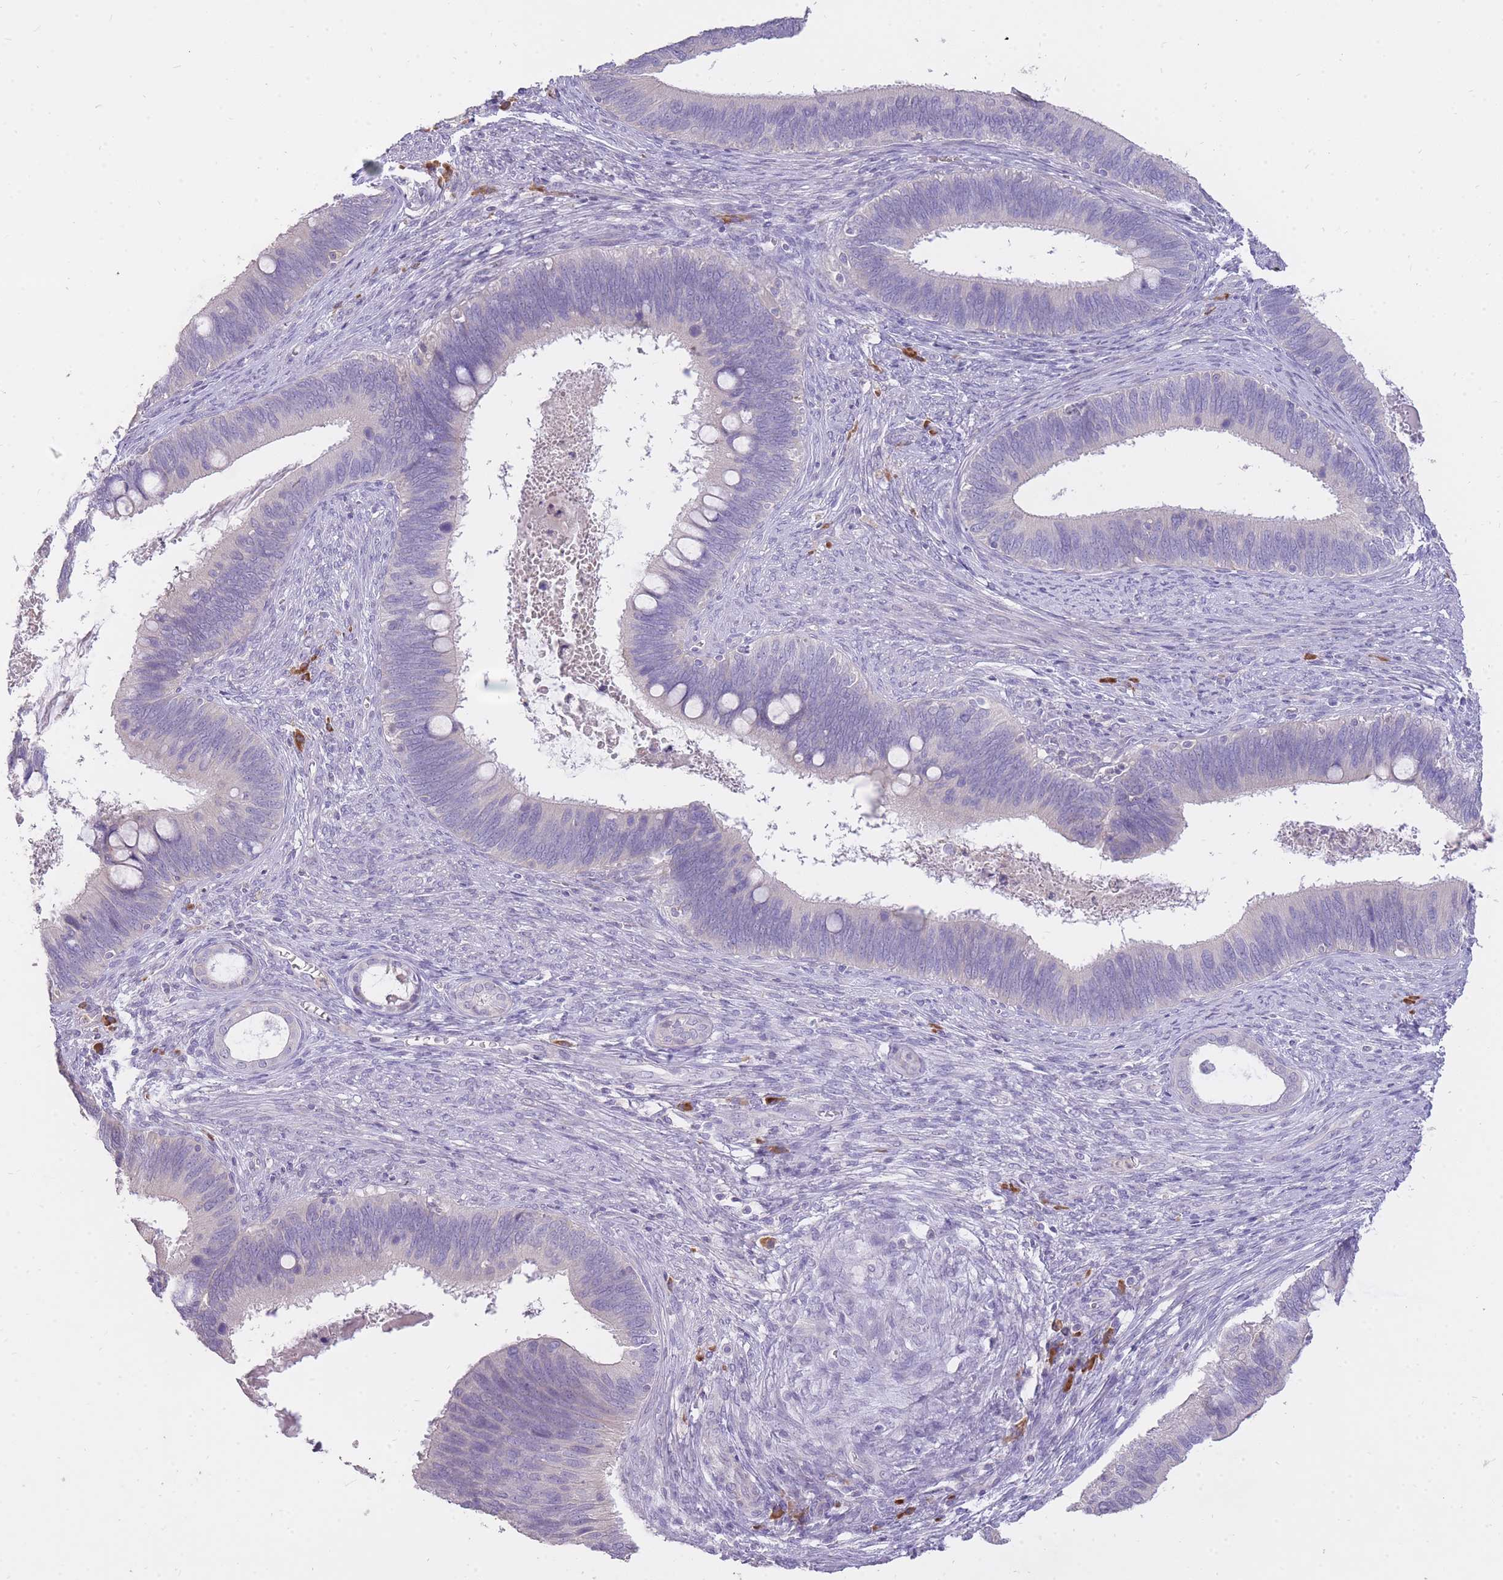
{"staining": {"intensity": "negative", "quantity": "none", "location": "none"}, "tissue": "cervical cancer", "cell_type": "Tumor cells", "image_type": "cancer", "snomed": [{"axis": "morphology", "description": "Adenocarcinoma, NOS"}, {"axis": "topography", "description": "Cervix"}], "caption": "This is a image of IHC staining of cervical cancer (adenocarcinoma), which shows no staining in tumor cells.", "gene": "FRG2C", "patient": {"sex": "female", "age": 42}}